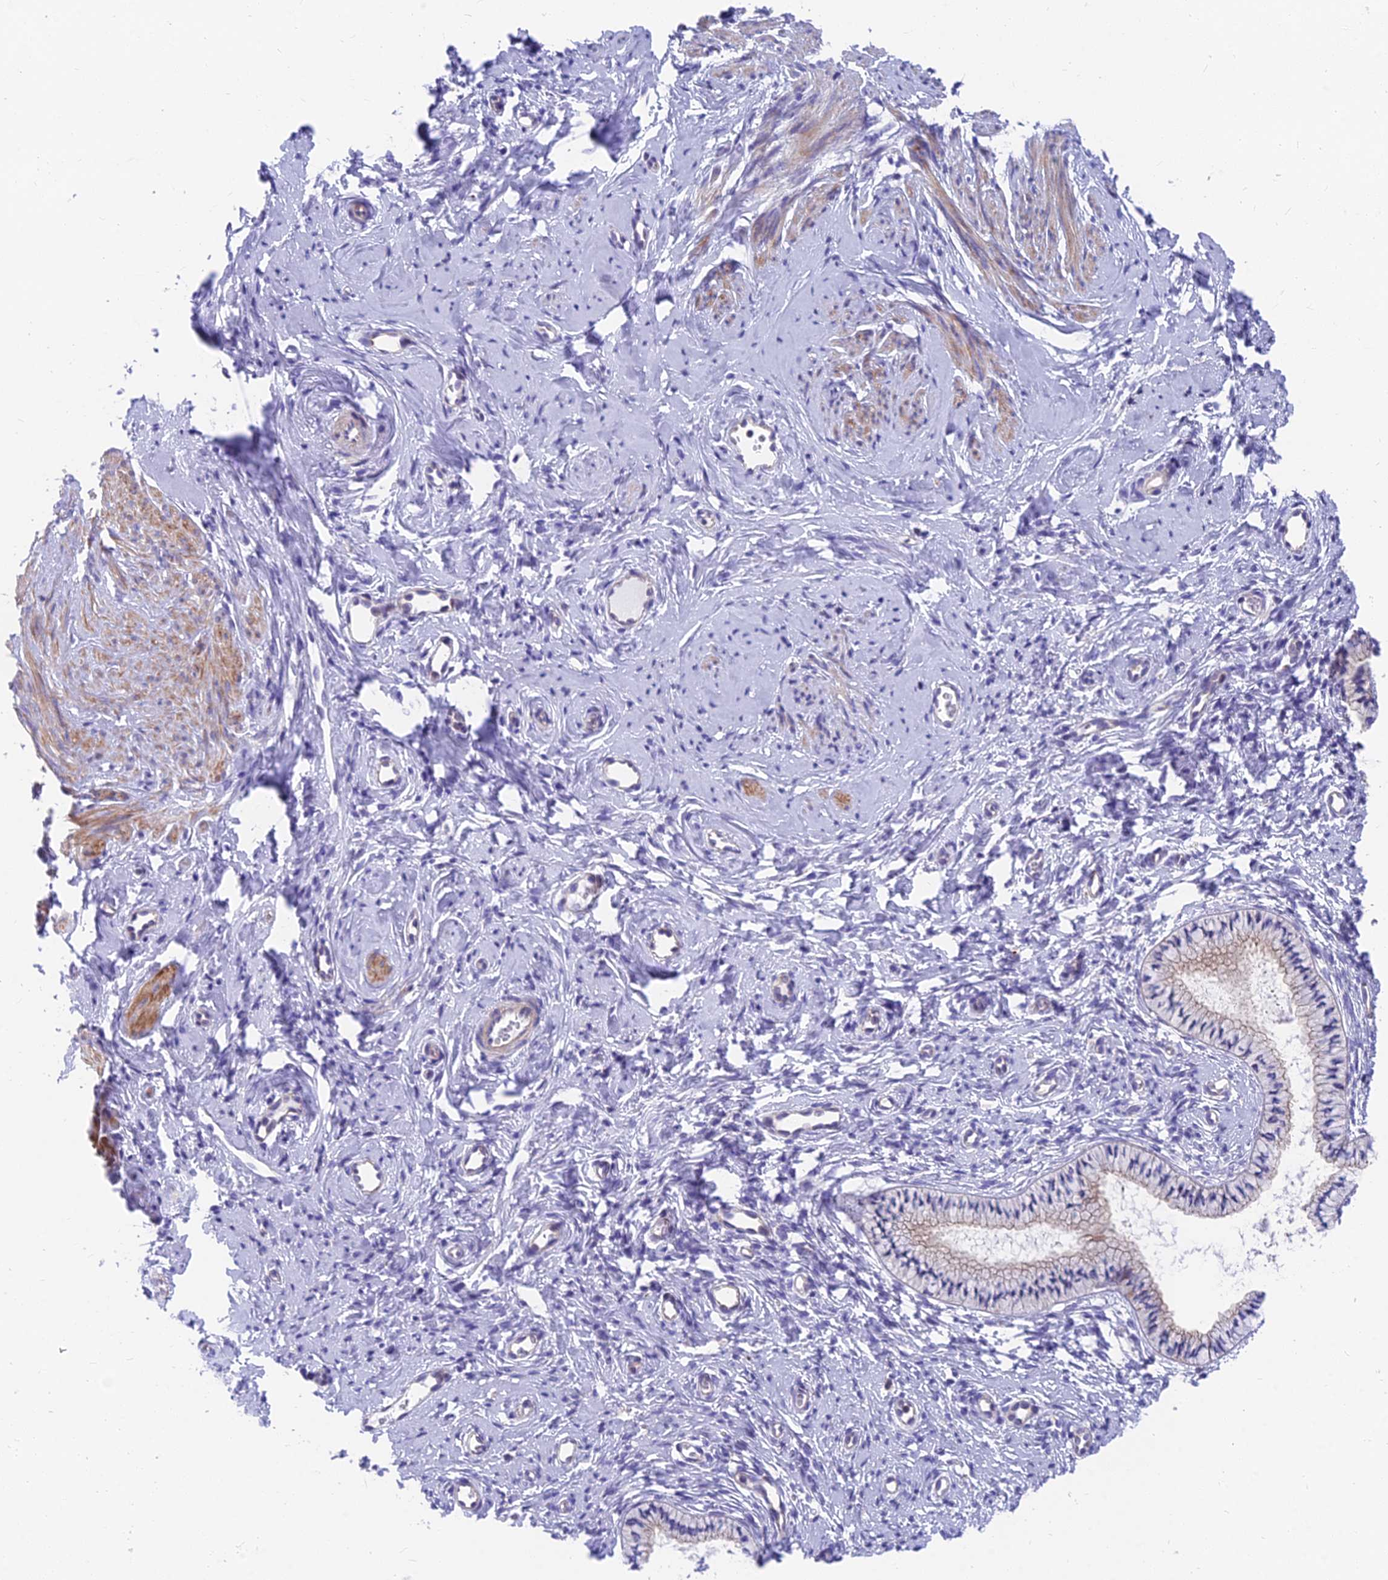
{"staining": {"intensity": "weak", "quantity": "<25%", "location": "cytoplasmic/membranous"}, "tissue": "cervix", "cell_type": "Glandular cells", "image_type": "normal", "snomed": [{"axis": "morphology", "description": "Normal tissue, NOS"}, {"axis": "topography", "description": "Cervix"}], "caption": "Immunohistochemistry image of unremarkable cervix: human cervix stained with DAB (3,3'-diaminobenzidine) displays no significant protein expression in glandular cells.", "gene": "MVB12A", "patient": {"sex": "female", "age": 57}}